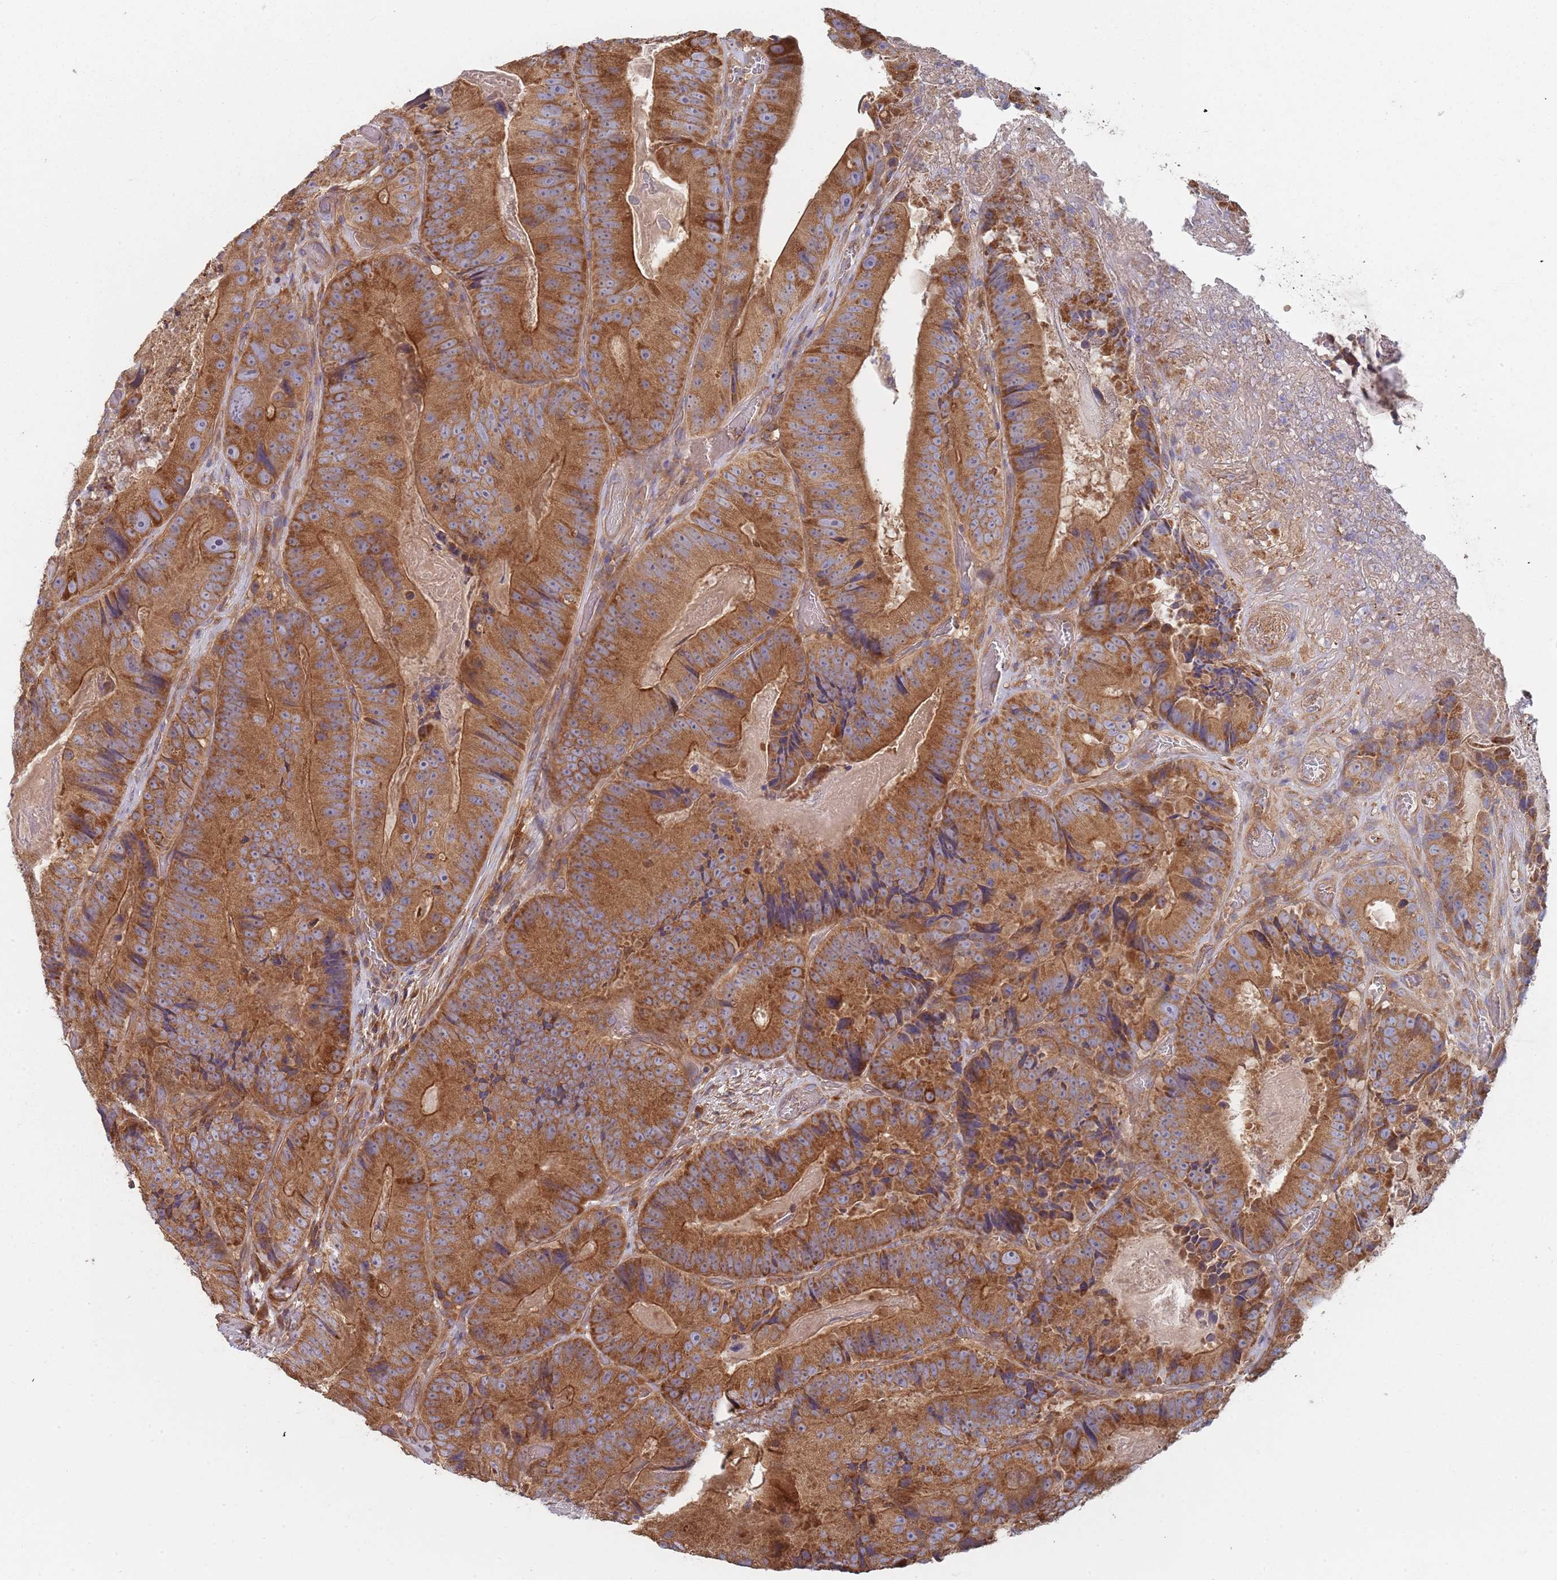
{"staining": {"intensity": "strong", "quantity": ">75%", "location": "cytoplasmic/membranous"}, "tissue": "colorectal cancer", "cell_type": "Tumor cells", "image_type": "cancer", "snomed": [{"axis": "morphology", "description": "Adenocarcinoma, NOS"}, {"axis": "topography", "description": "Colon"}], "caption": "Immunohistochemistry image of neoplastic tissue: adenocarcinoma (colorectal) stained using immunohistochemistry exhibits high levels of strong protein expression localized specifically in the cytoplasmic/membranous of tumor cells, appearing as a cytoplasmic/membranous brown color.", "gene": "GDI2", "patient": {"sex": "female", "age": 86}}